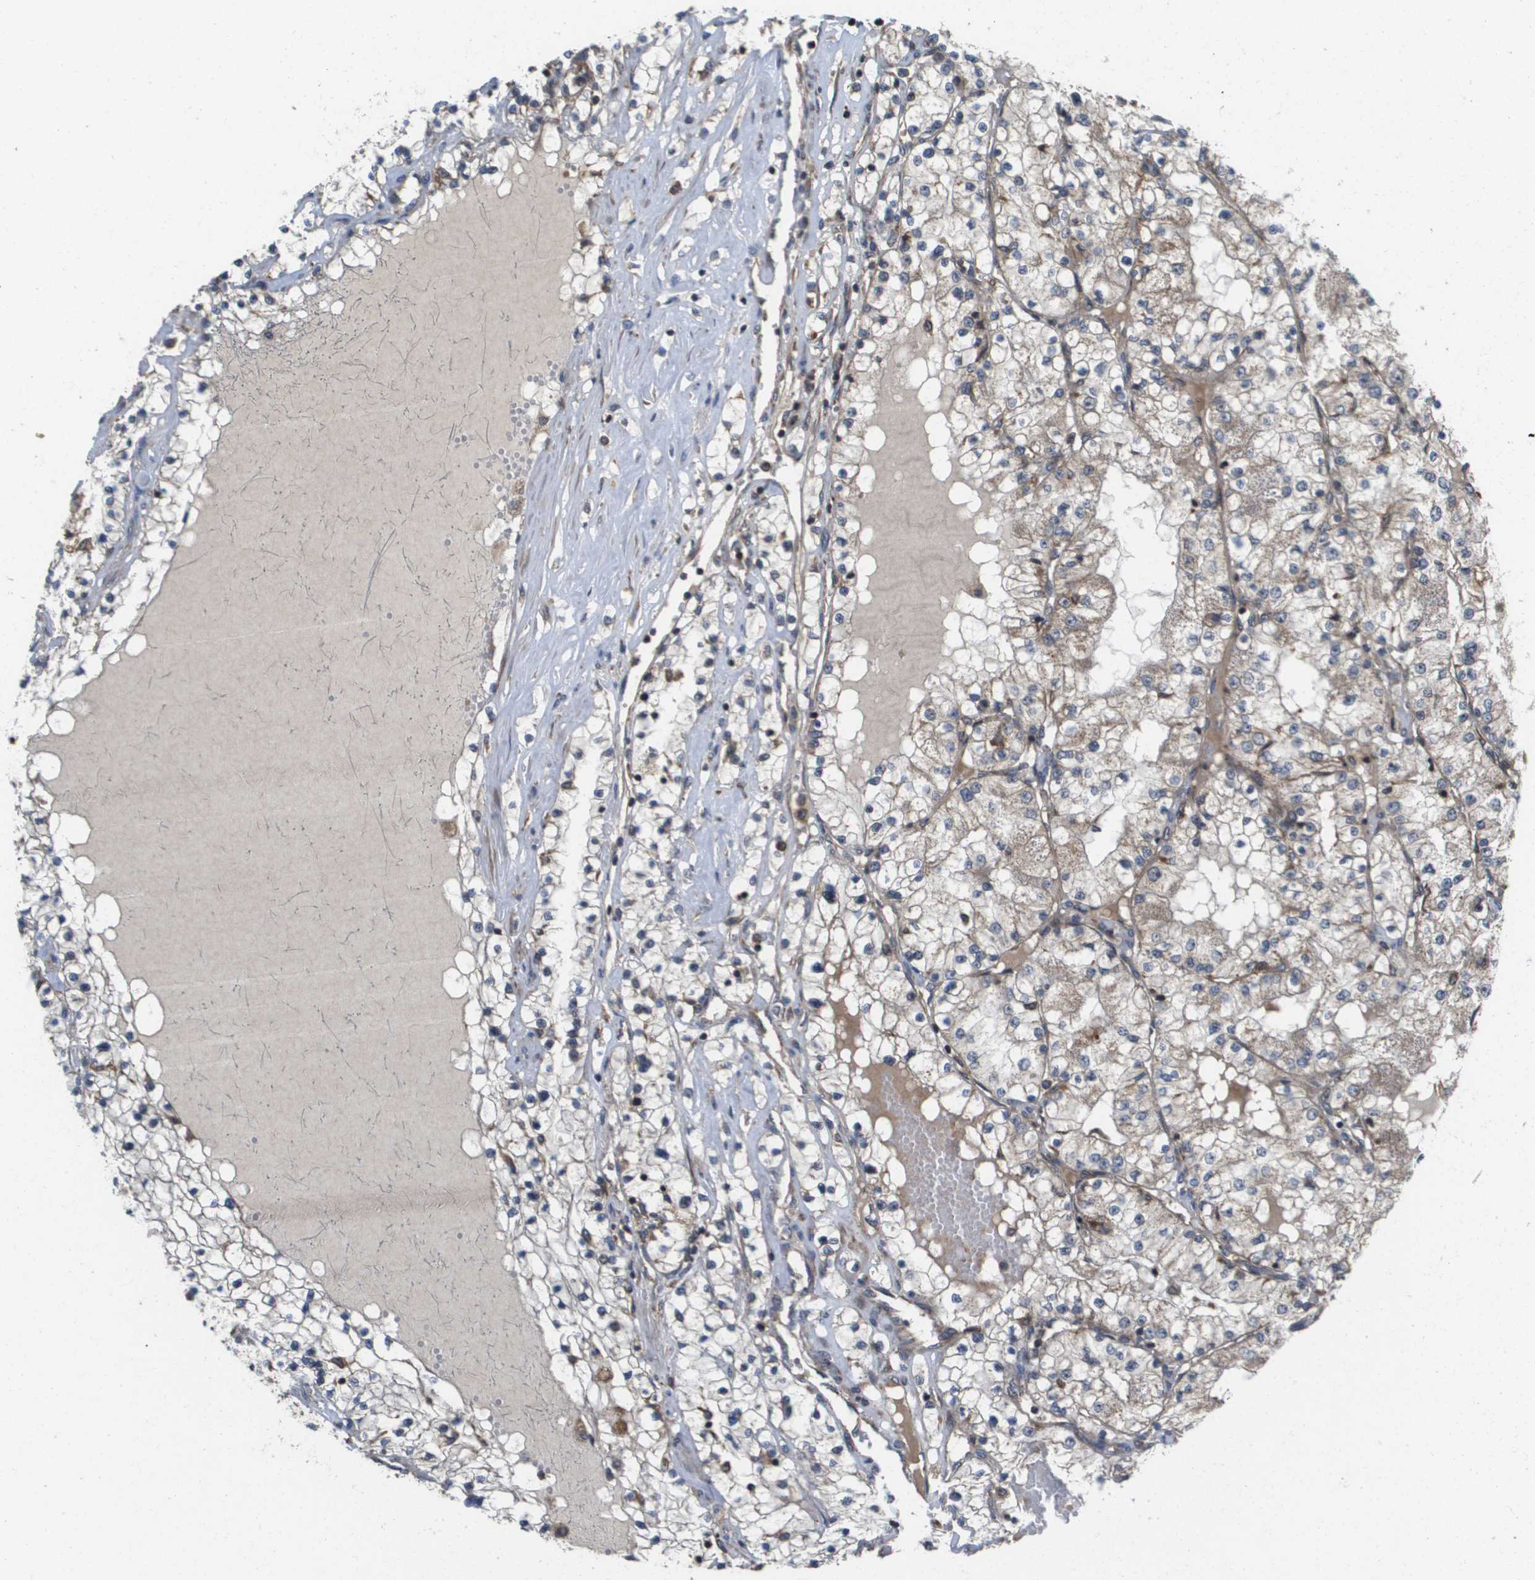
{"staining": {"intensity": "weak", "quantity": "<25%", "location": "cytoplasmic/membranous"}, "tissue": "renal cancer", "cell_type": "Tumor cells", "image_type": "cancer", "snomed": [{"axis": "morphology", "description": "Adenocarcinoma, NOS"}, {"axis": "topography", "description": "Kidney"}], "caption": "Immunohistochemical staining of adenocarcinoma (renal) reveals no significant staining in tumor cells.", "gene": "RBM38", "patient": {"sex": "male", "age": 68}}